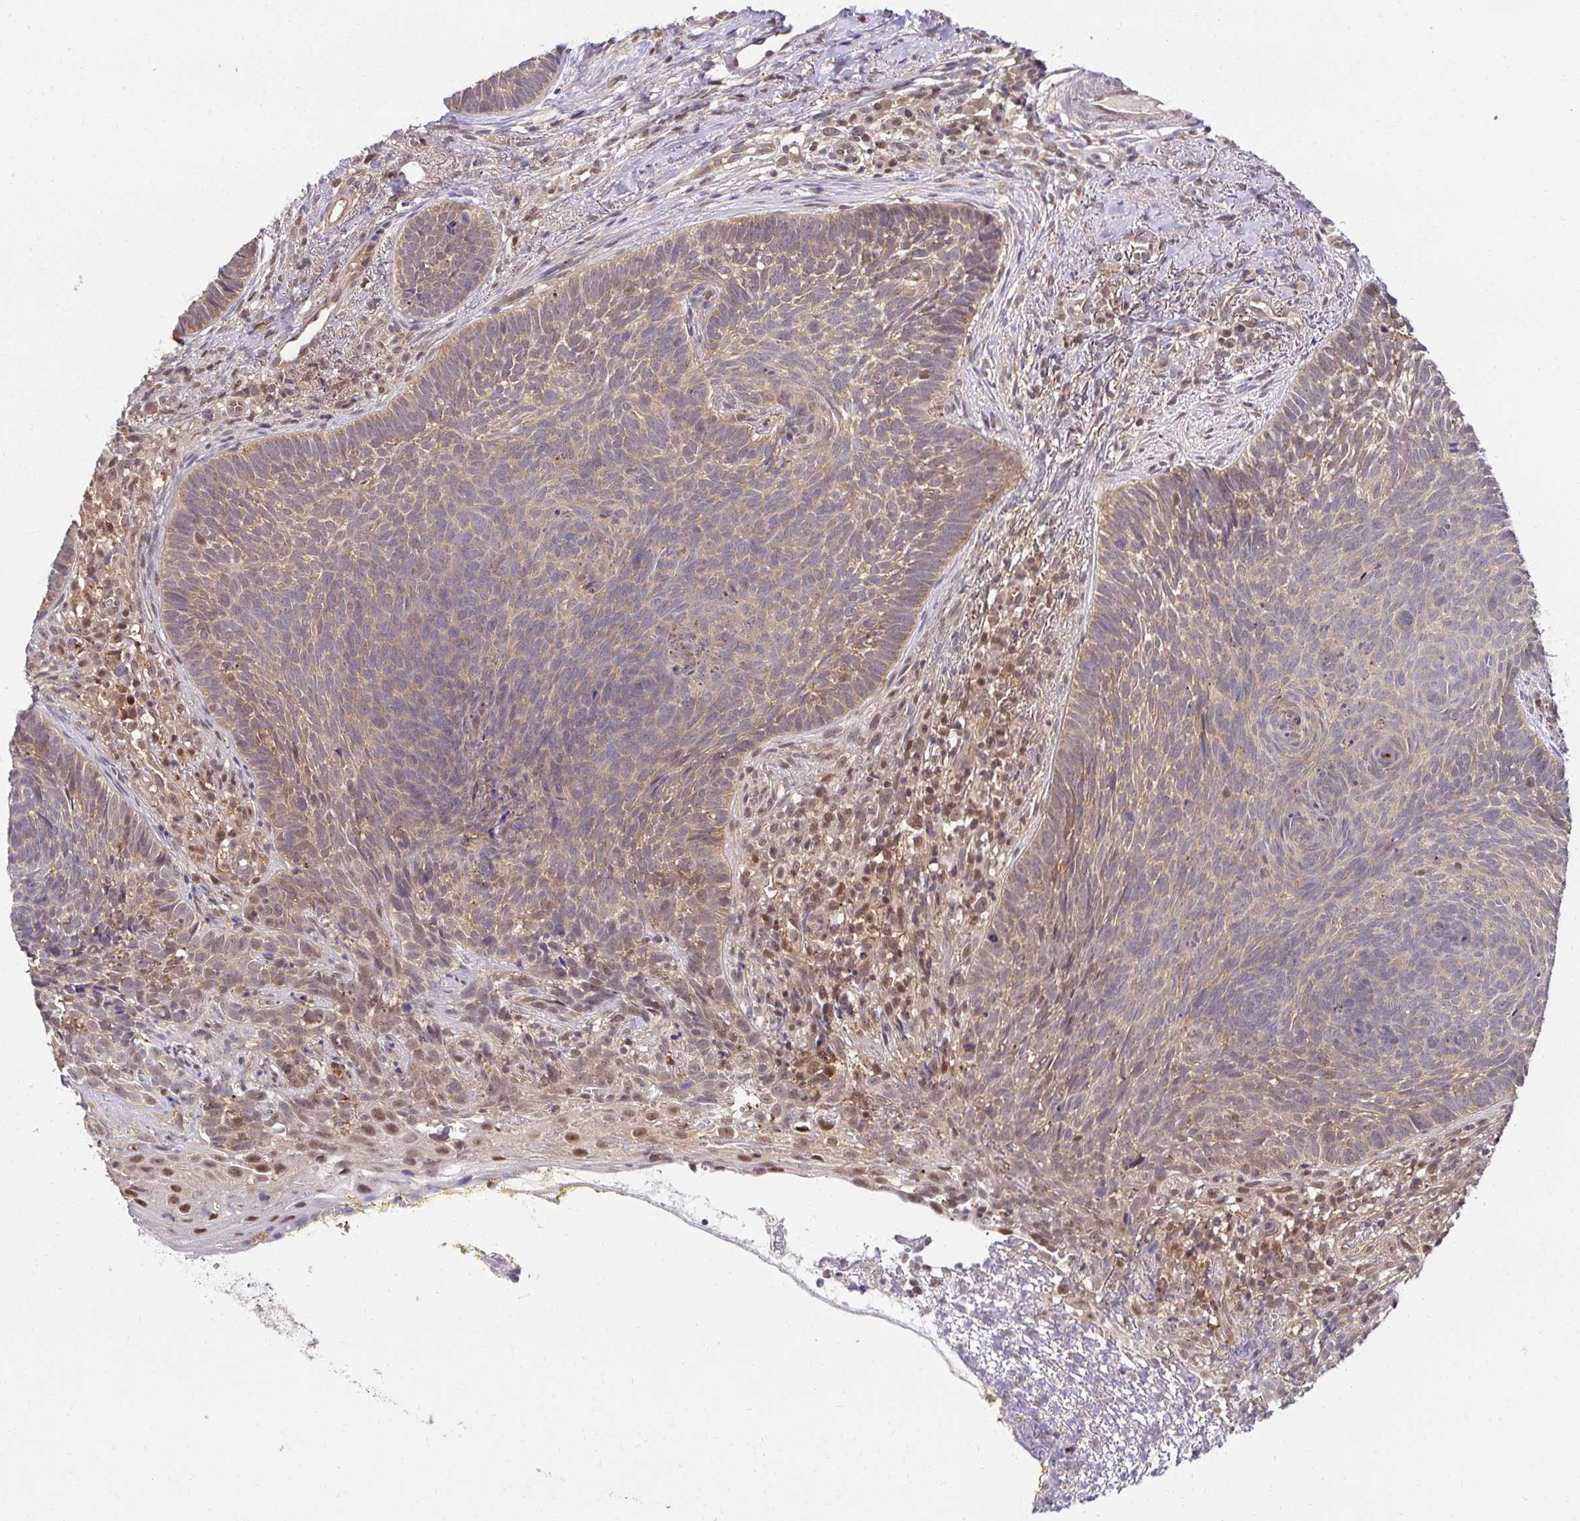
{"staining": {"intensity": "weak", "quantity": ">75%", "location": "cytoplasmic/membranous,nuclear"}, "tissue": "skin cancer", "cell_type": "Tumor cells", "image_type": "cancer", "snomed": [{"axis": "morphology", "description": "Basal cell carcinoma"}, {"axis": "topography", "description": "Skin"}], "caption": "Brown immunohistochemical staining in basal cell carcinoma (skin) shows weak cytoplasmic/membranous and nuclear positivity in about >75% of tumor cells. The protein is shown in brown color, while the nuclei are stained blue.", "gene": "PSMA4", "patient": {"sex": "female", "age": 74}}